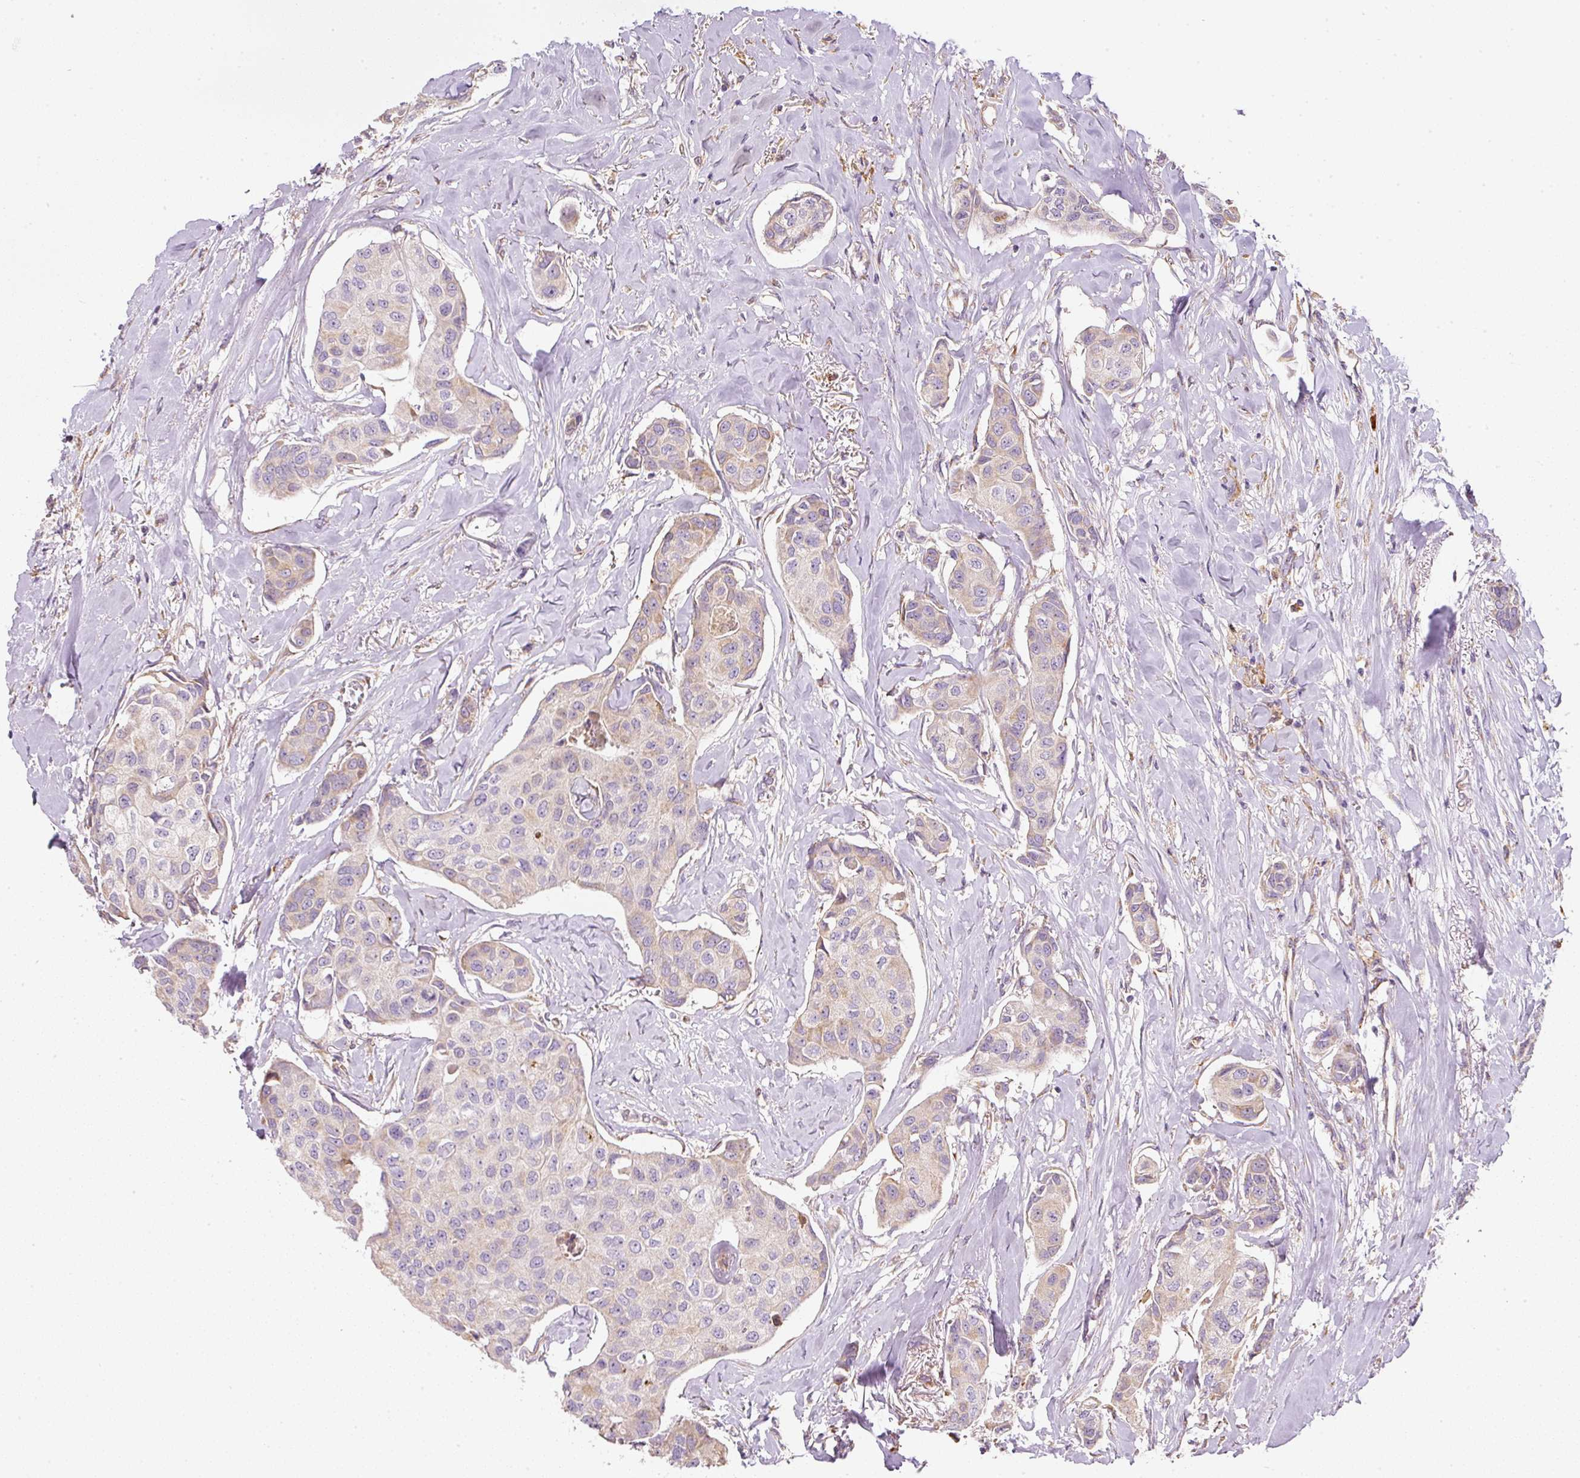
{"staining": {"intensity": "weak", "quantity": "25%-75%", "location": "cytoplasmic/membranous"}, "tissue": "breast cancer", "cell_type": "Tumor cells", "image_type": "cancer", "snomed": [{"axis": "morphology", "description": "Duct carcinoma"}, {"axis": "topography", "description": "Breast"}], "caption": "Immunohistochemical staining of breast infiltrating ductal carcinoma shows weak cytoplasmic/membranous protein expression in about 25%-75% of tumor cells. The staining is performed using DAB (3,3'-diaminobenzidine) brown chromogen to label protein expression. The nuclei are counter-stained blue using hematoxylin.", "gene": "MORN4", "patient": {"sex": "female", "age": 80}}